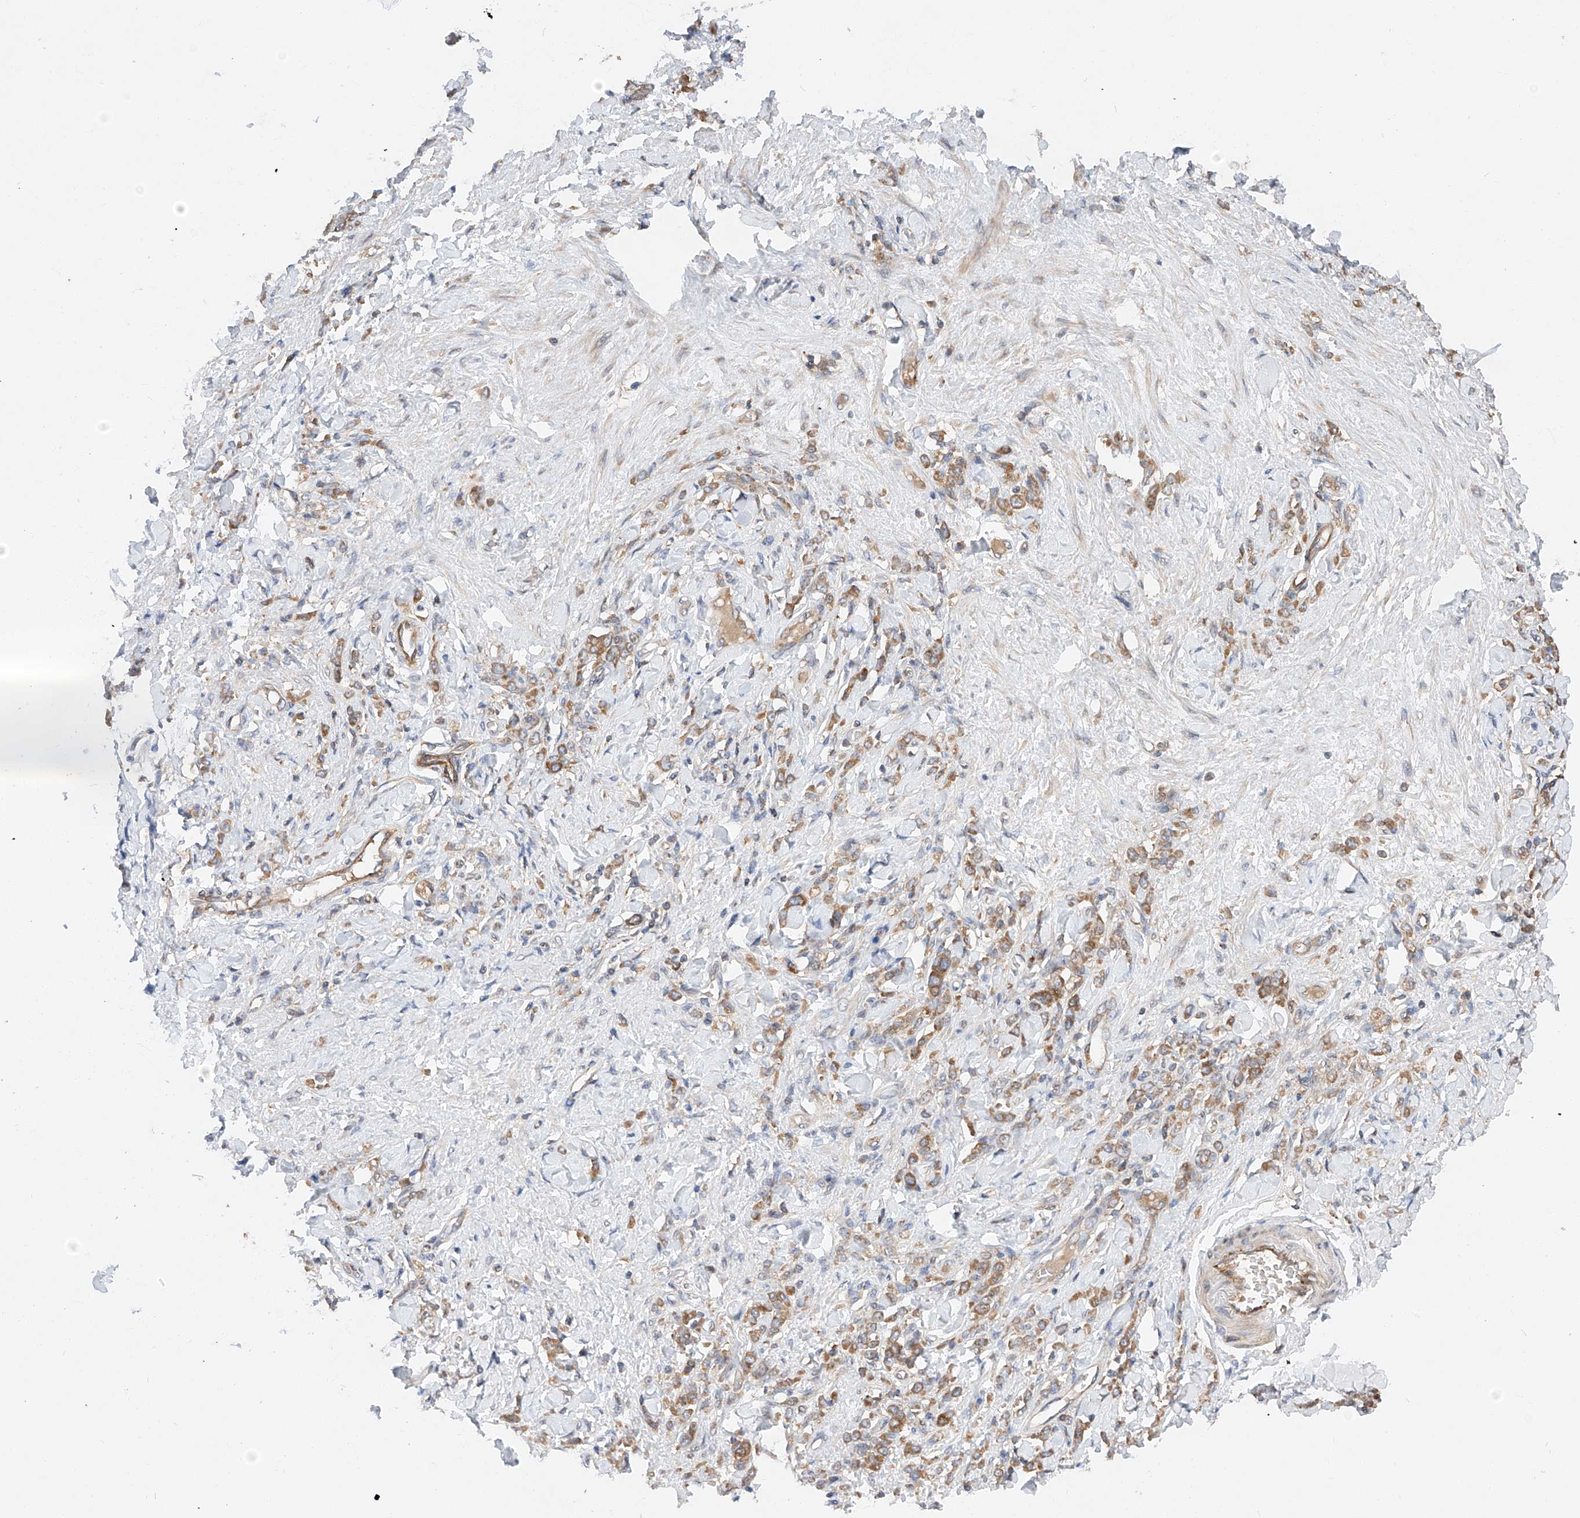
{"staining": {"intensity": "moderate", "quantity": ">75%", "location": "cytoplasmic/membranous"}, "tissue": "stomach cancer", "cell_type": "Tumor cells", "image_type": "cancer", "snomed": [{"axis": "morphology", "description": "Normal tissue, NOS"}, {"axis": "morphology", "description": "Adenocarcinoma, NOS"}, {"axis": "topography", "description": "Stomach"}], "caption": "Protein staining by IHC shows moderate cytoplasmic/membranous staining in about >75% of tumor cells in stomach cancer (adenocarcinoma).", "gene": "RUSC1", "patient": {"sex": "male", "age": 82}}